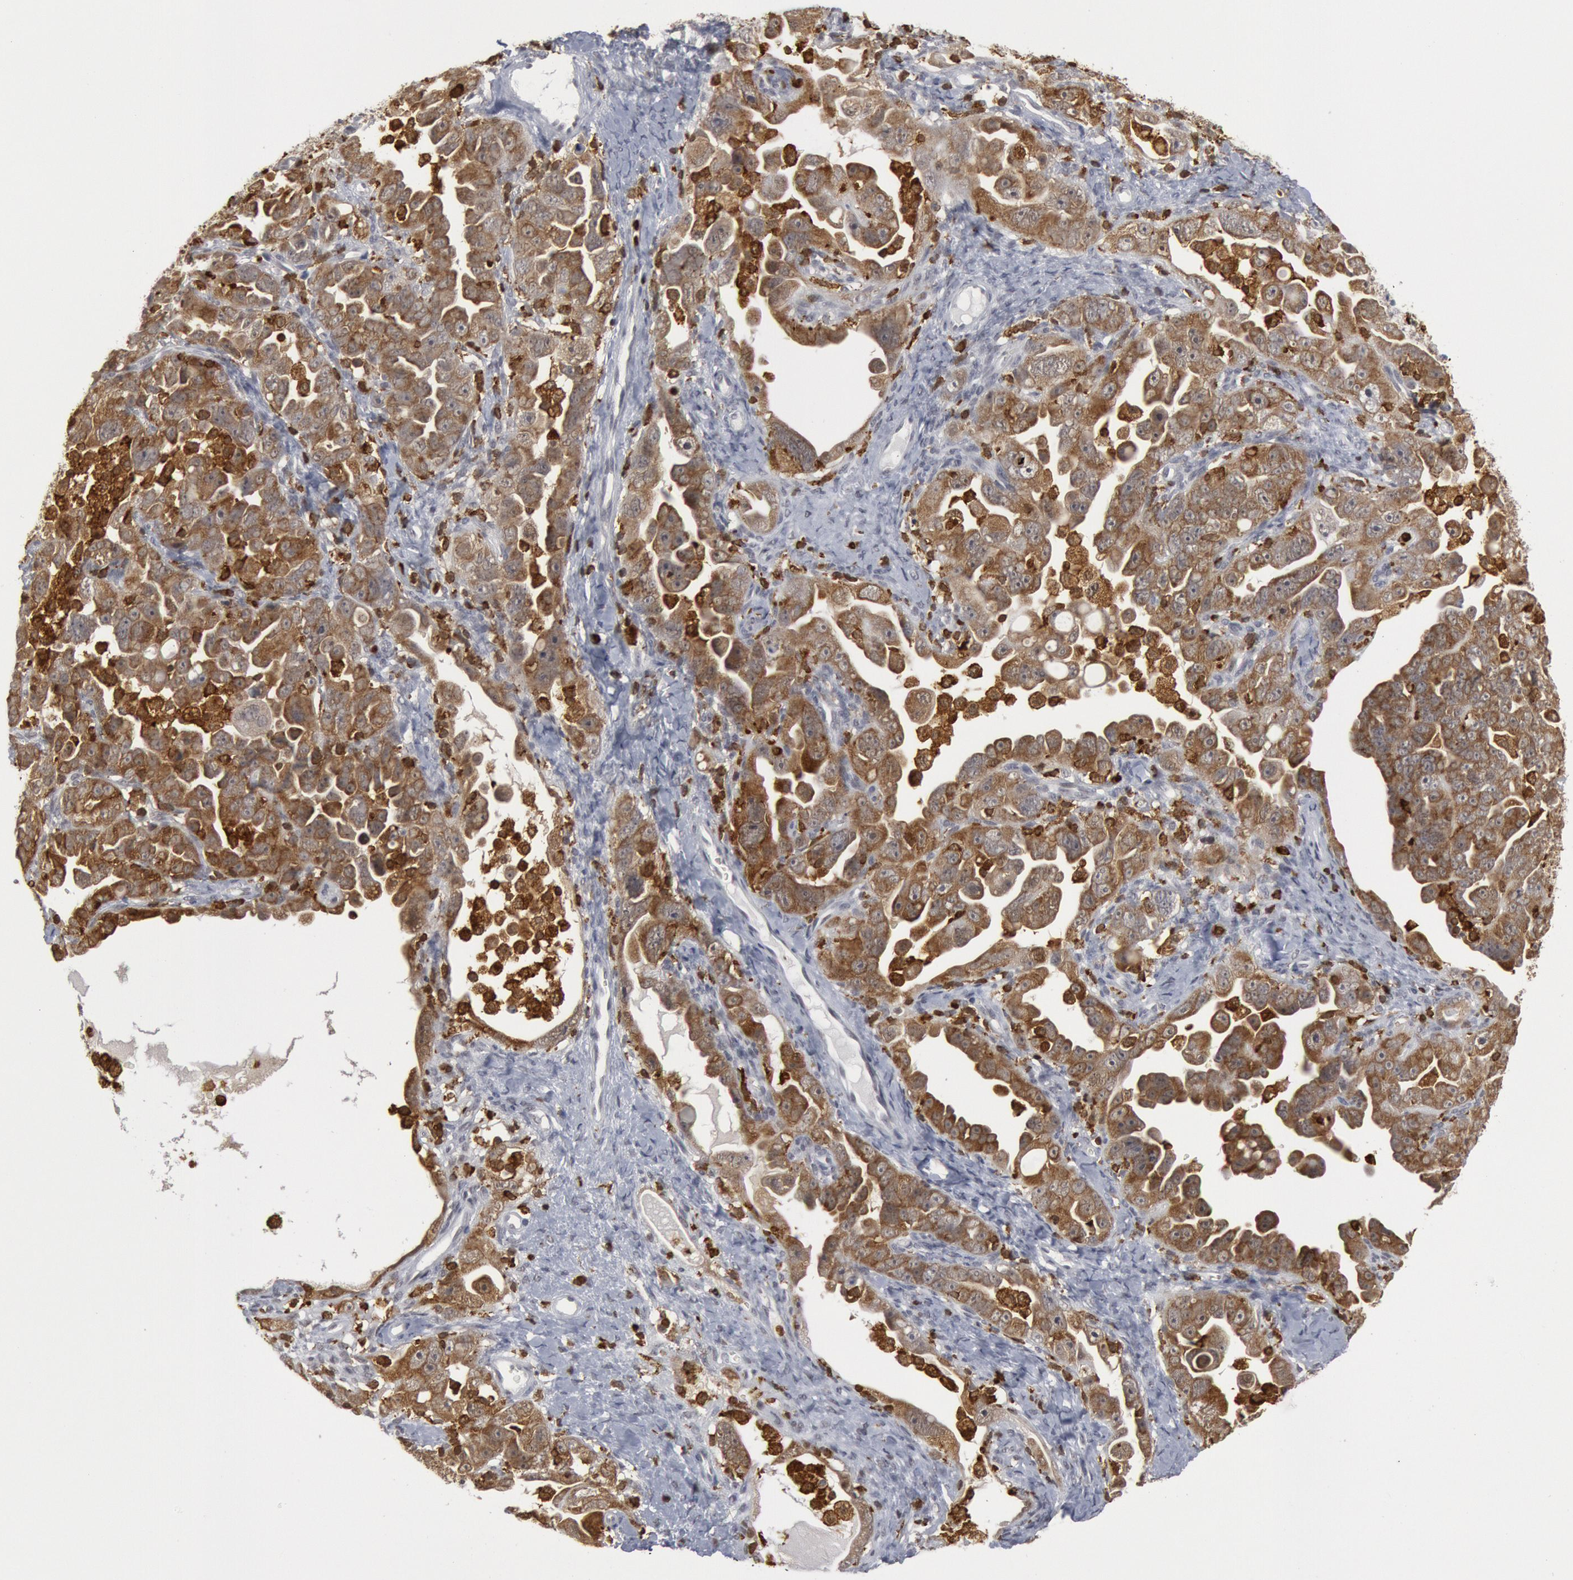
{"staining": {"intensity": "moderate", "quantity": ">75%", "location": "cytoplasmic/membranous"}, "tissue": "ovarian cancer", "cell_type": "Tumor cells", "image_type": "cancer", "snomed": [{"axis": "morphology", "description": "Cystadenocarcinoma, serous, NOS"}, {"axis": "topography", "description": "Ovary"}], "caption": "Moderate cytoplasmic/membranous staining is identified in approximately >75% of tumor cells in serous cystadenocarcinoma (ovarian).", "gene": "PTPN6", "patient": {"sex": "female", "age": 66}}